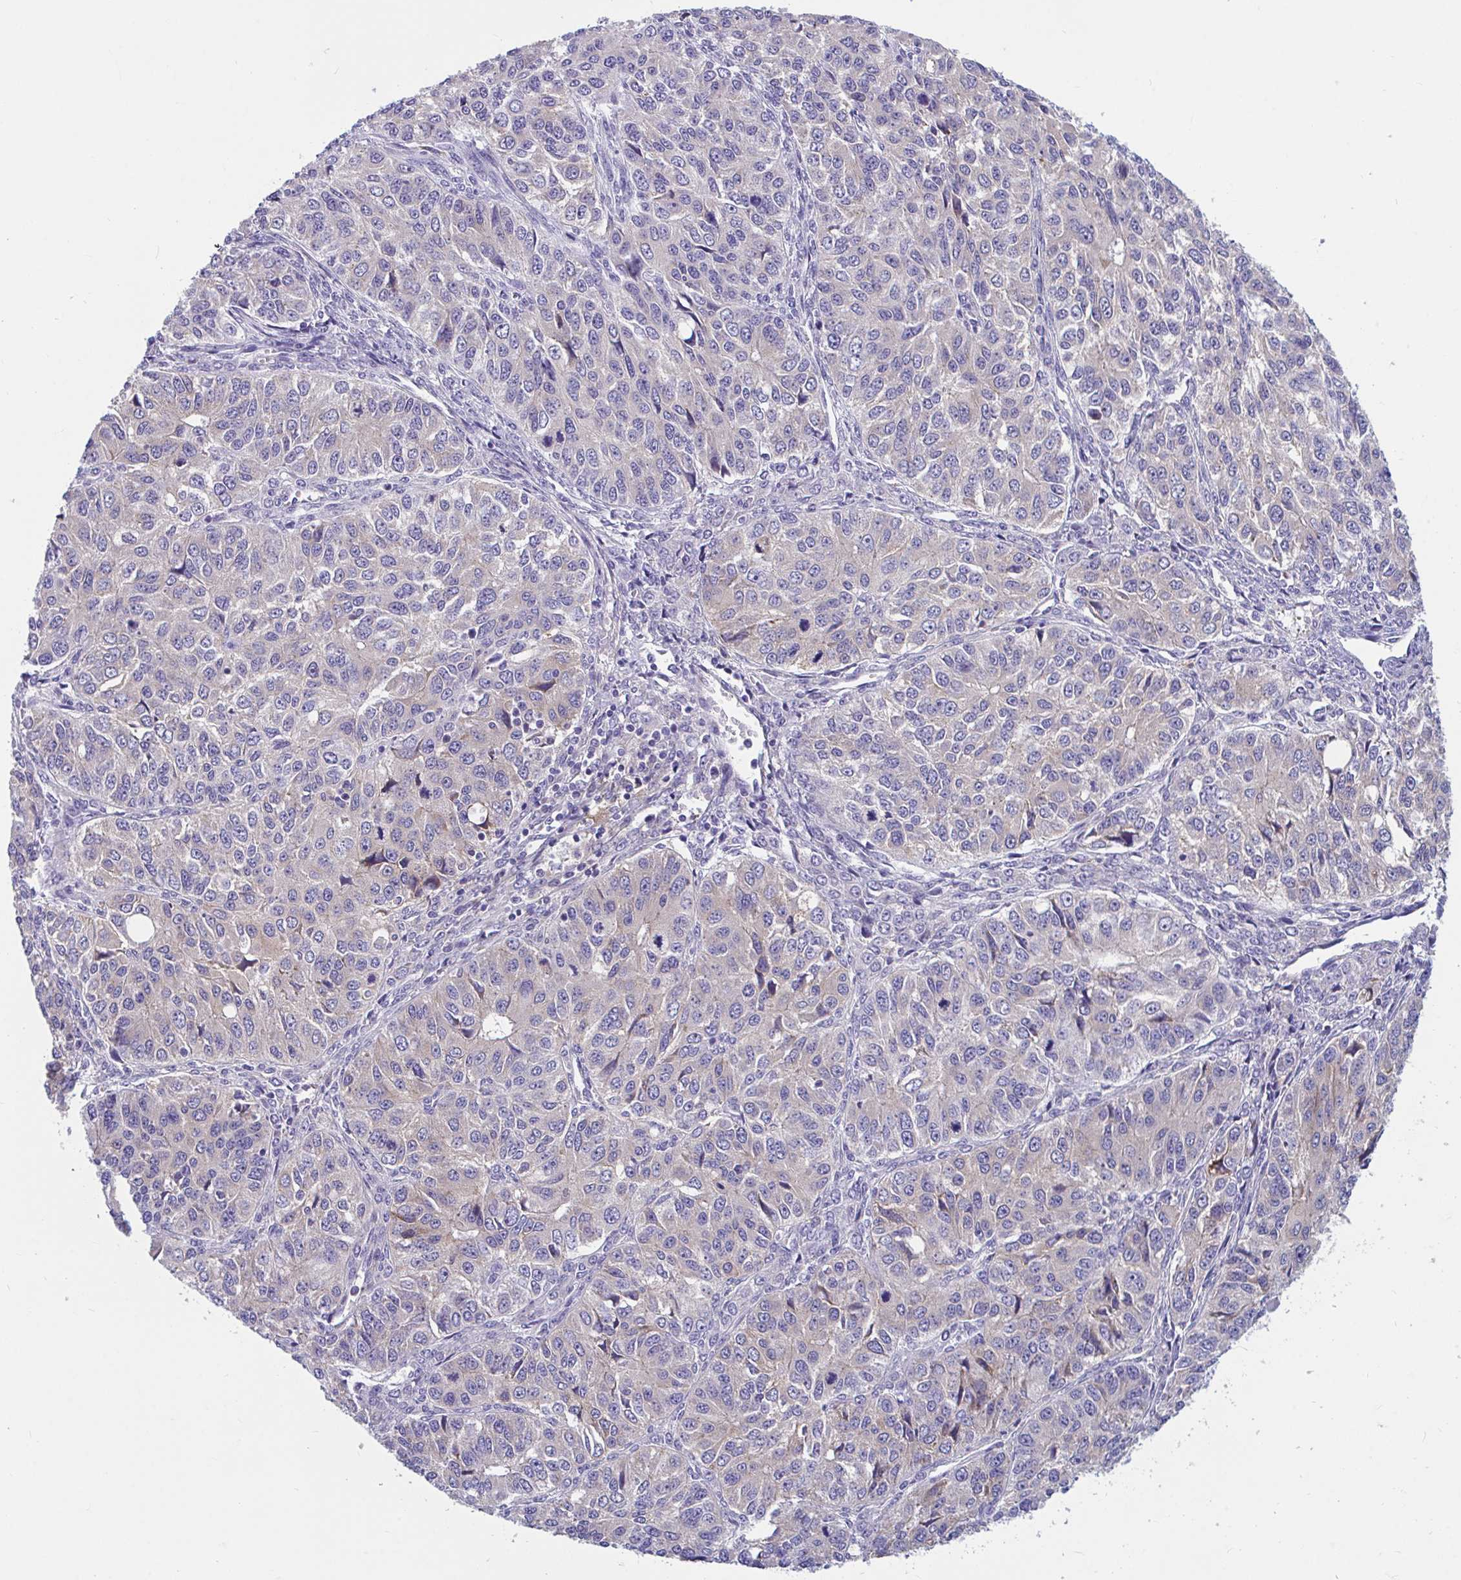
{"staining": {"intensity": "negative", "quantity": "none", "location": "none"}, "tissue": "ovarian cancer", "cell_type": "Tumor cells", "image_type": "cancer", "snomed": [{"axis": "morphology", "description": "Carcinoma, endometroid"}, {"axis": "topography", "description": "Ovary"}], "caption": "This is an IHC histopathology image of ovarian endometroid carcinoma. There is no expression in tumor cells.", "gene": "WBP1", "patient": {"sex": "female", "age": 51}}